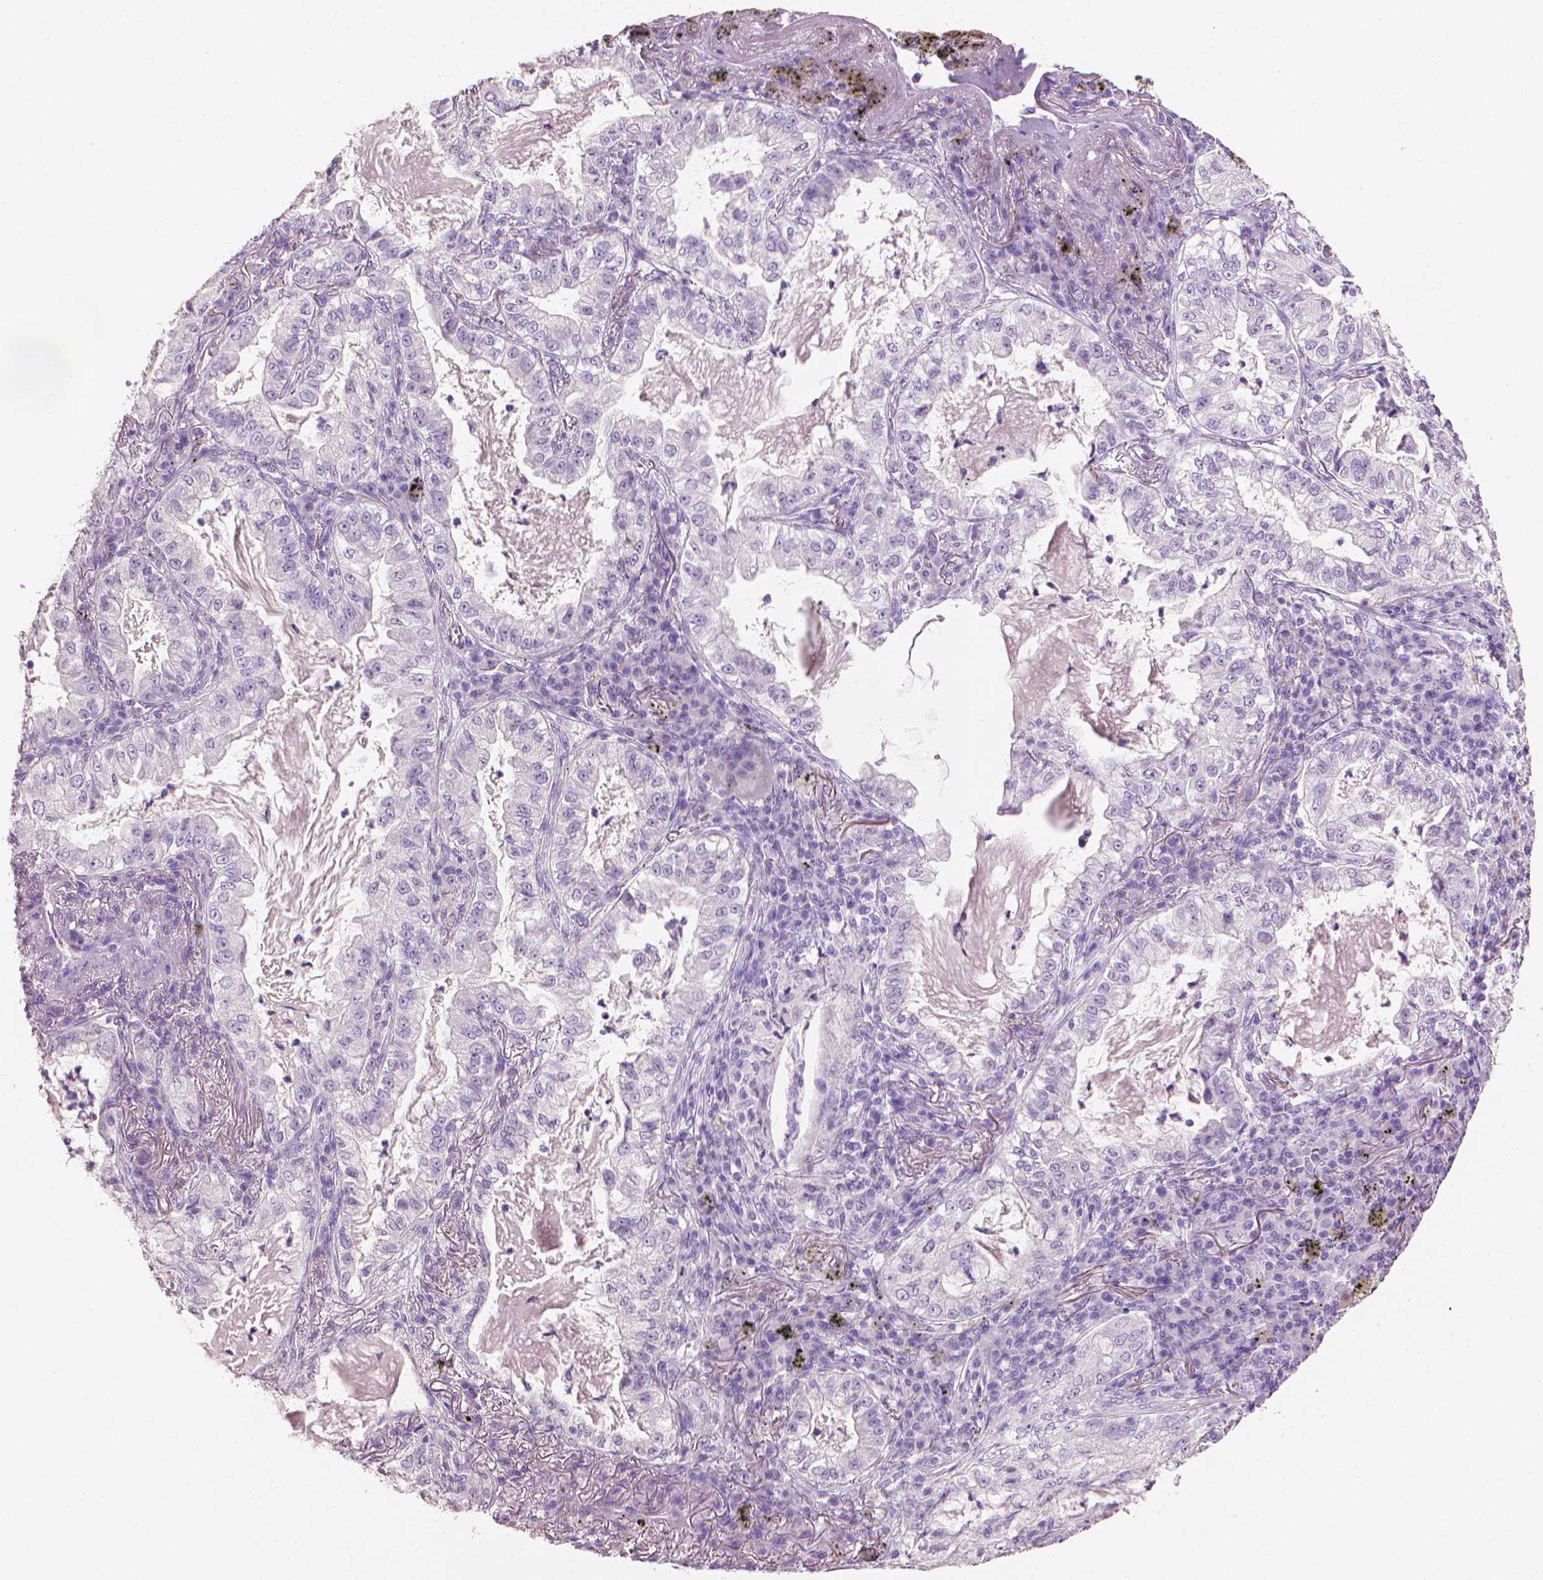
{"staining": {"intensity": "negative", "quantity": "none", "location": "none"}, "tissue": "lung cancer", "cell_type": "Tumor cells", "image_type": "cancer", "snomed": [{"axis": "morphology", "description": "Adenocarcinoma, NOS"}, {"axis": "topography", "description": "Lung"}], "caption": "Lung cancer (adenocarcinoma) stained for a protein using immunohistochemistry reveals no positivity tumor cells.", "gene": "MLANA", "patient": {"sex": "female", "age": 73}}